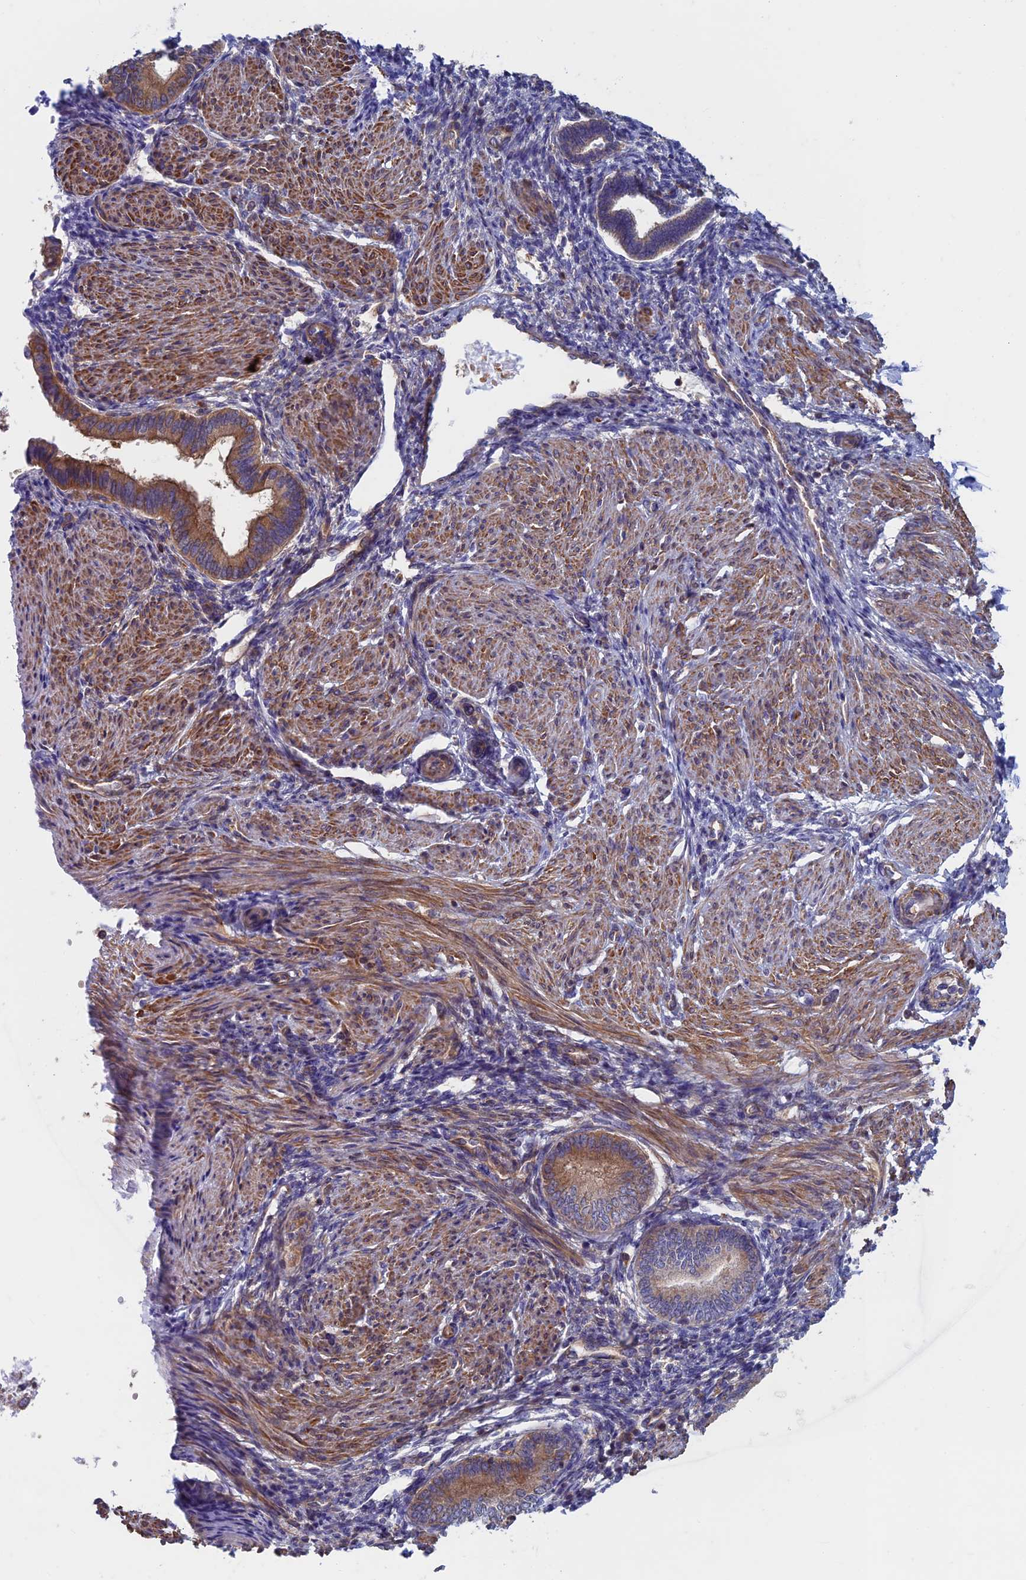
{"staining": {"intensity": "weak", "quantity": "<25%", "location": "cytoplasmic/membranous"}, "tissue": "endometrium", "cell_type": "Cells in endometrial stroma", "image_type": "normal", "snomed": [{"axis": "morphology", "description": "Normal tissue, NOS"}, {"axis": "topography", "description": "Endometrium"}], "caption": "This is an immunohistochemistry image of normal endometrium. There is no staining in cells in endometrial stroma.", "gene": "DNM1L", "patient": {"sex": "female", "age": 53}}